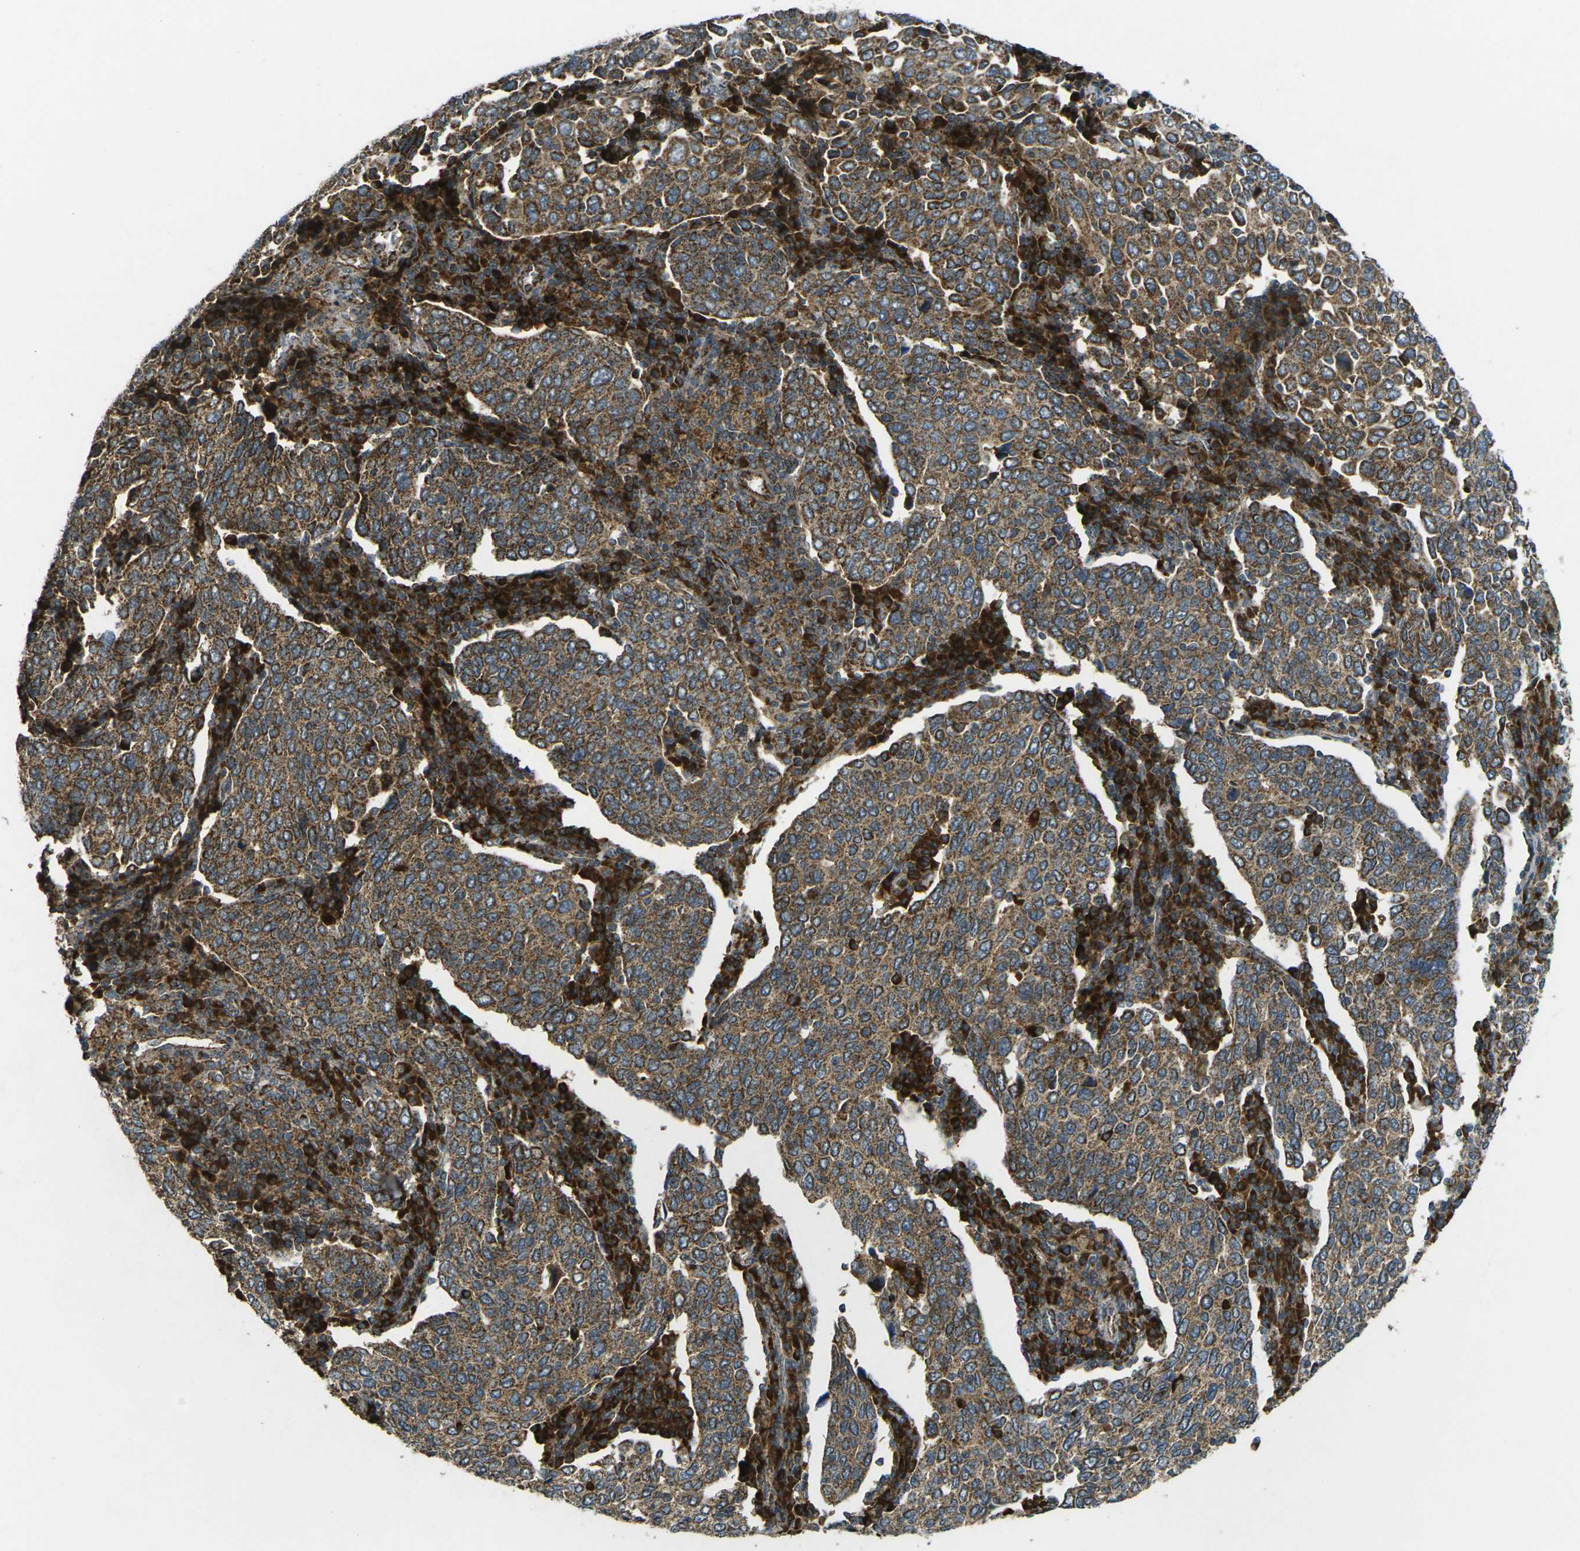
{"staining": {"intensity": "strong", "quantity": ">75%", "location": "cytoplasmic/membranous"}, "tissue": "cervical cancer", "cell_type": "Tumor cells", "image_type": "cancer", "snomed": [{"axis": "morphology", "description": "Squamous cell carcinoma, NOS"}, {"axis": "topography", "description": "Cervix"}], "caption": "Cervical squamous cell carcinoma stained with a brown dye shows strong cytoplasmic/membranous positive staining in about >75% of tumor cells.", "gene": "IGF1R", "patient": {"sex": "female", "age": 40}}